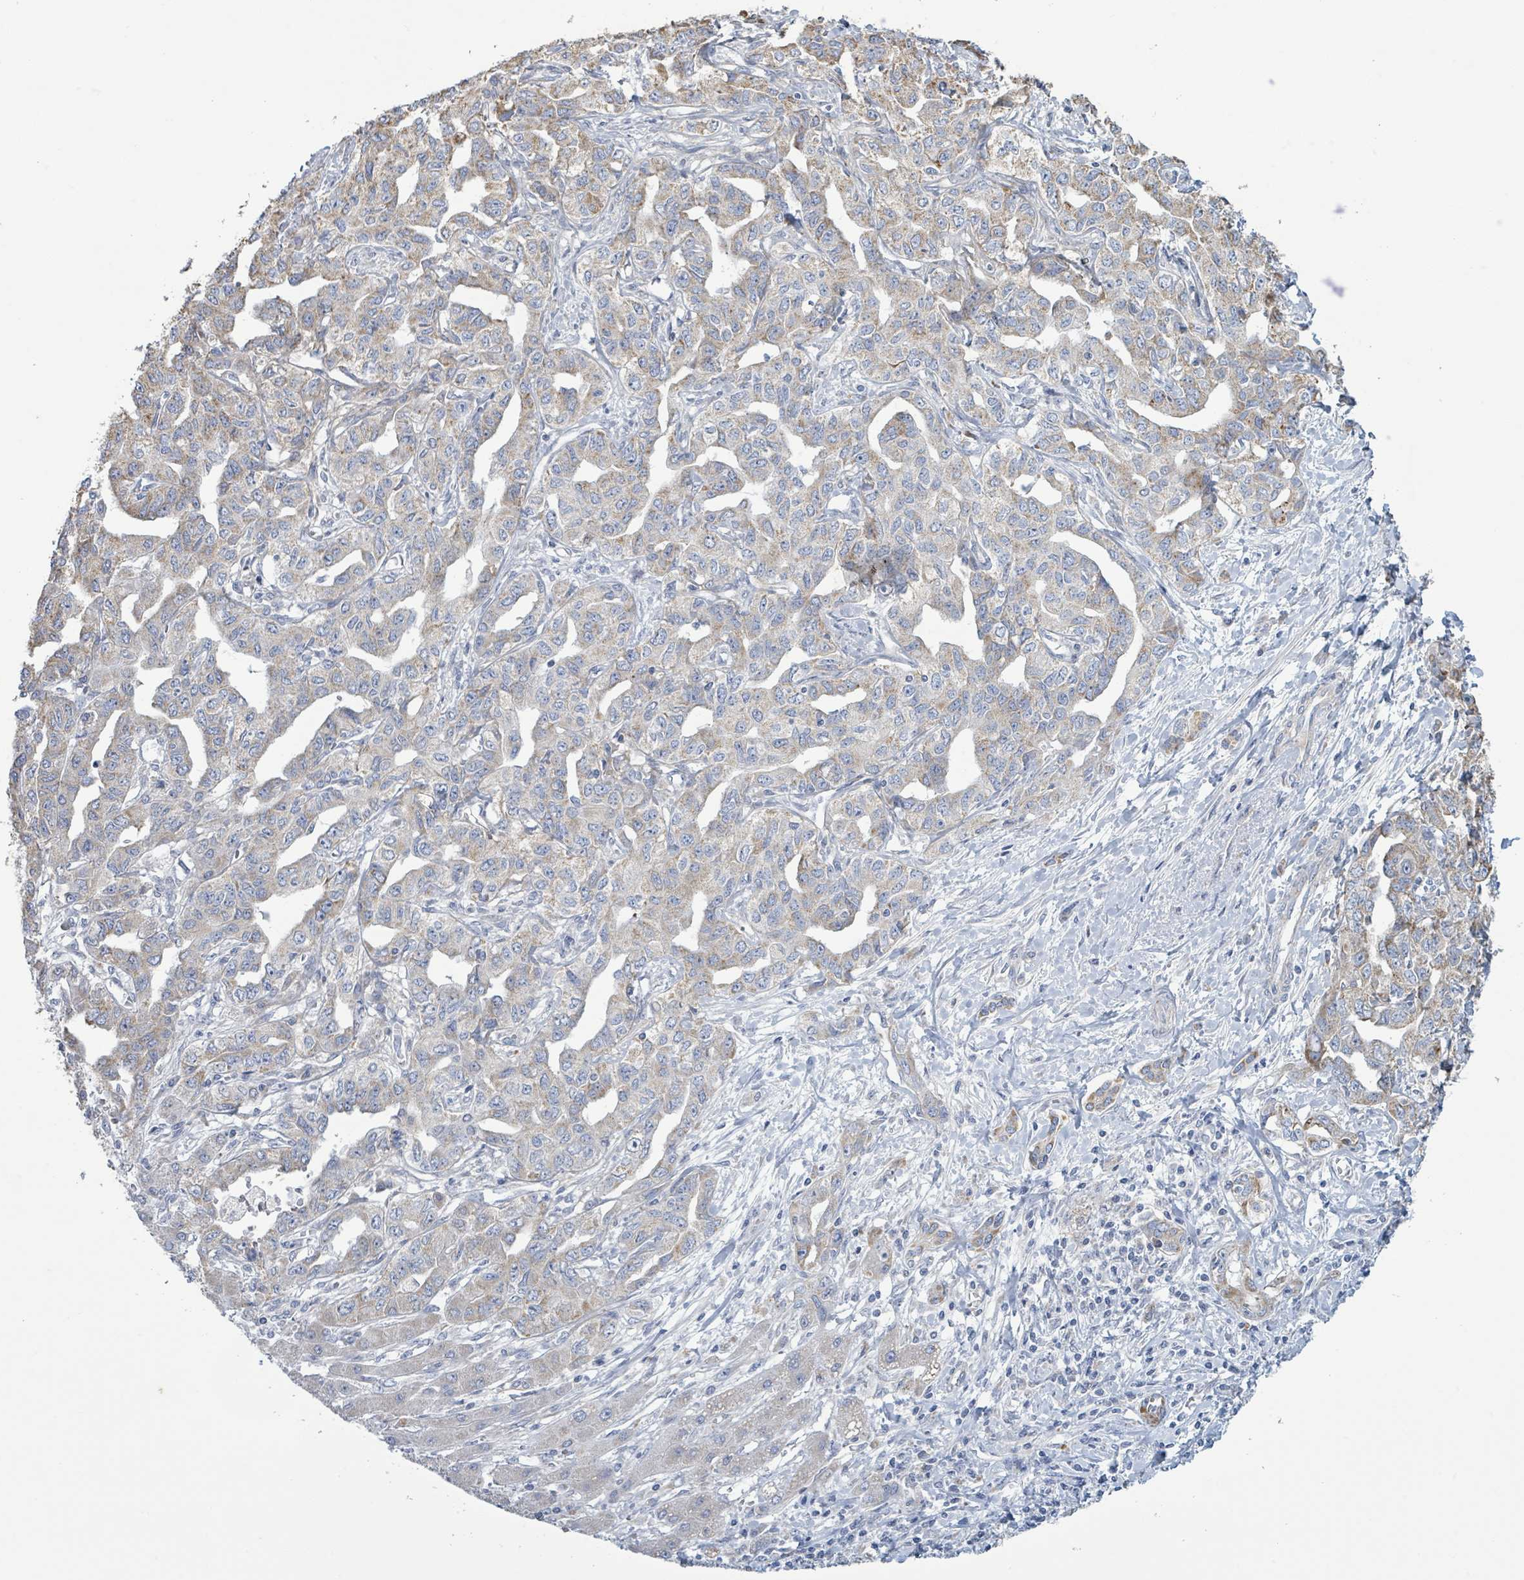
{"staining": {"intensity": "moderate", "quantity": "25%-75%", "location": "cytoplasmic/membranous"}, "tissue": "liver cancer", "cell_type": "Tumor cells", "image_type": "cancer", "snomed": [{"axis": "morphology", "description": "Cholangiocarcinoma"}, {"axis": "topography", "description": "Liver"}], "caption": "Moderate cytoplasmic/membranous staining for a protein is present in approximately 25%-75% of tumor cells of liver cancer using immunohistochemistry (IHC).", "gene": "ALG12", "patient": {"sex": "male", "age": 59}}